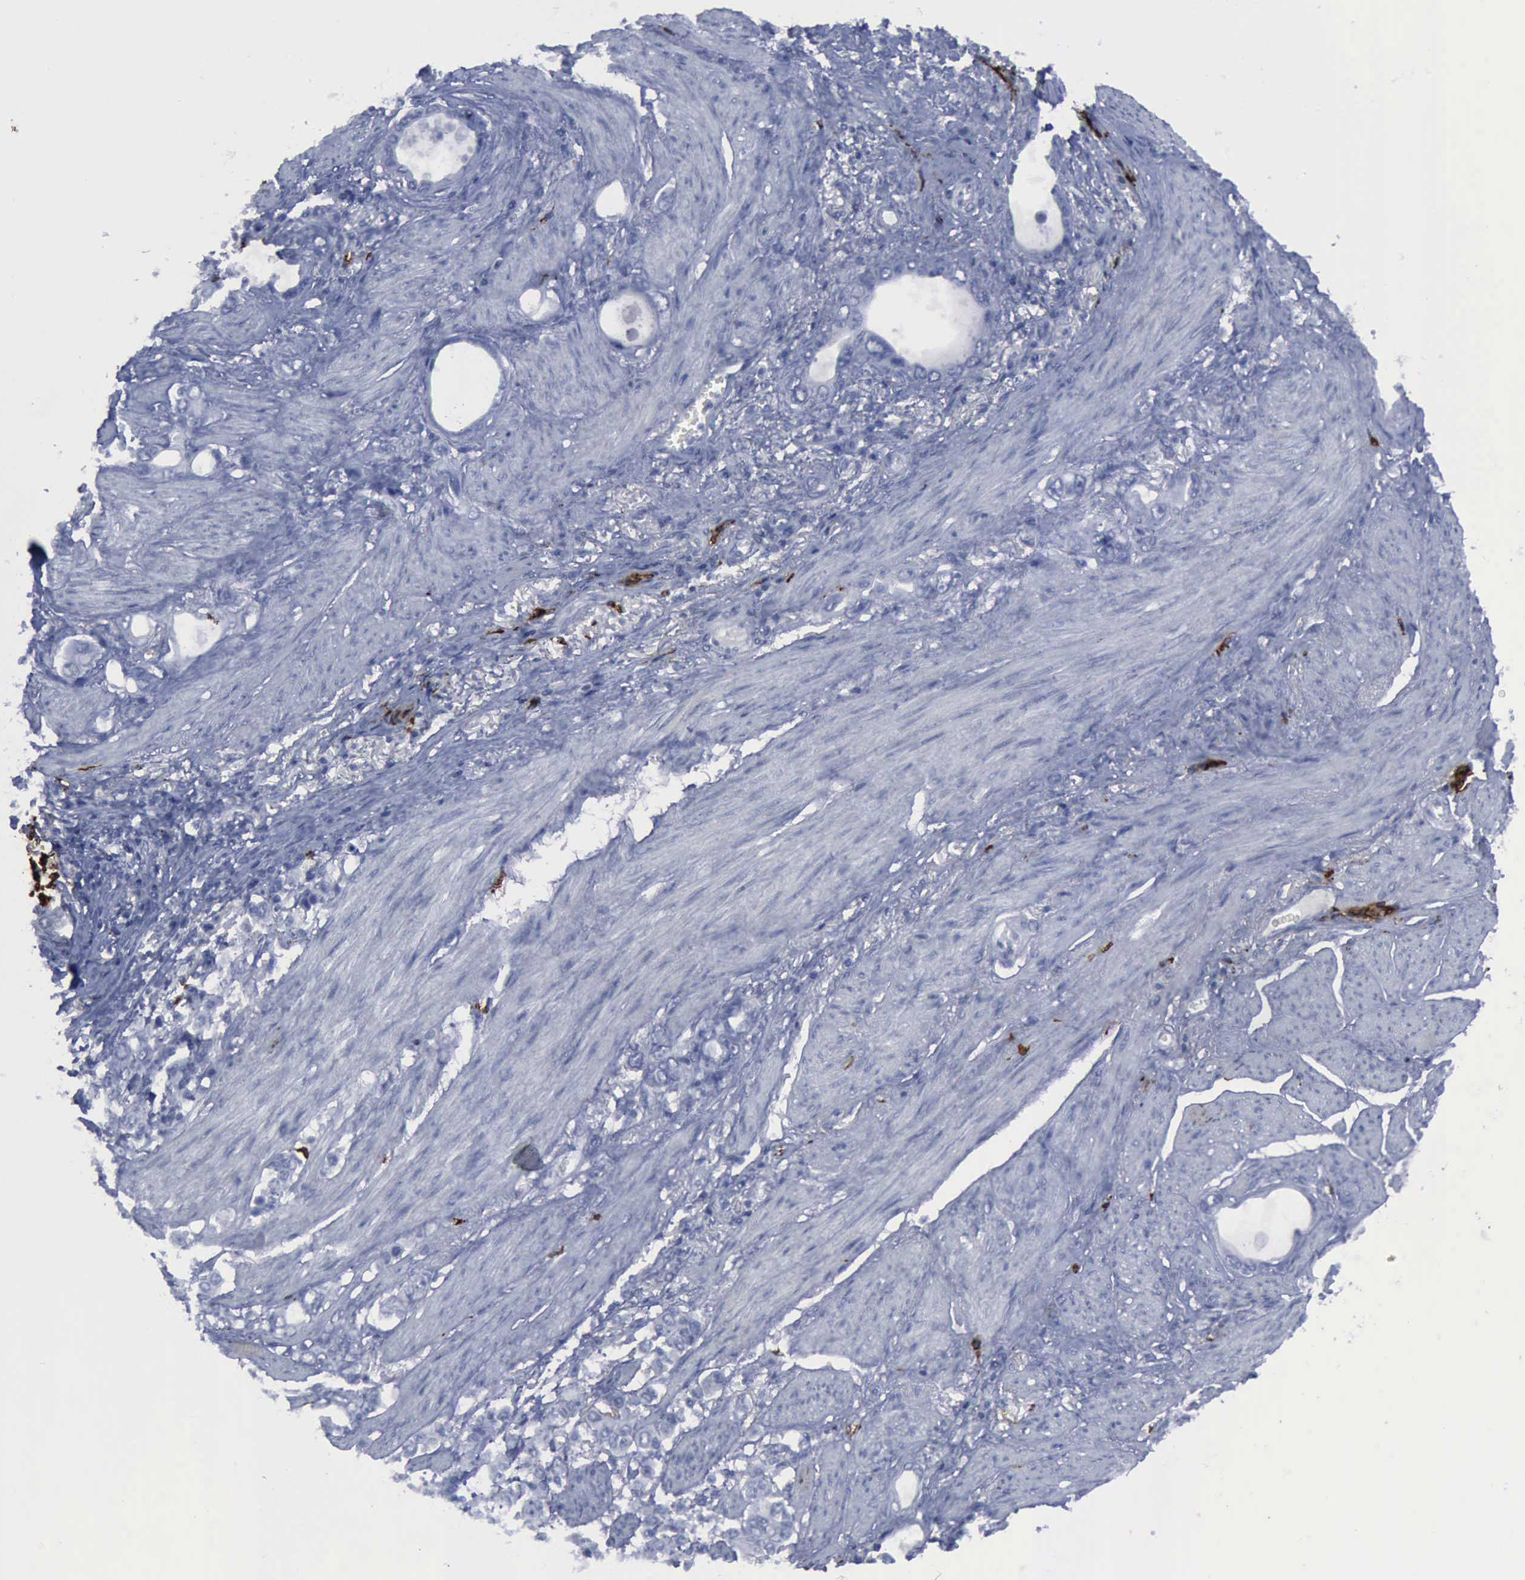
{"staining": {"intensity": "negative", "quantity": "none", "location": "none"}, "tissue": "stomach cancer", "cell_type": "Tumor cells", "image_type": "cancer", "snomed": [{"axis": "morphology", "description": "Adenocarcinoma, NOS"}, {"axis": "topography", "description": "Stomach"}], "caption": "Stomach adenocarcinoma stained for a protein using IHC displays no staining tumor cells.", "gene": "NGFR", "patient": {"sex": "male", "age": 78}}